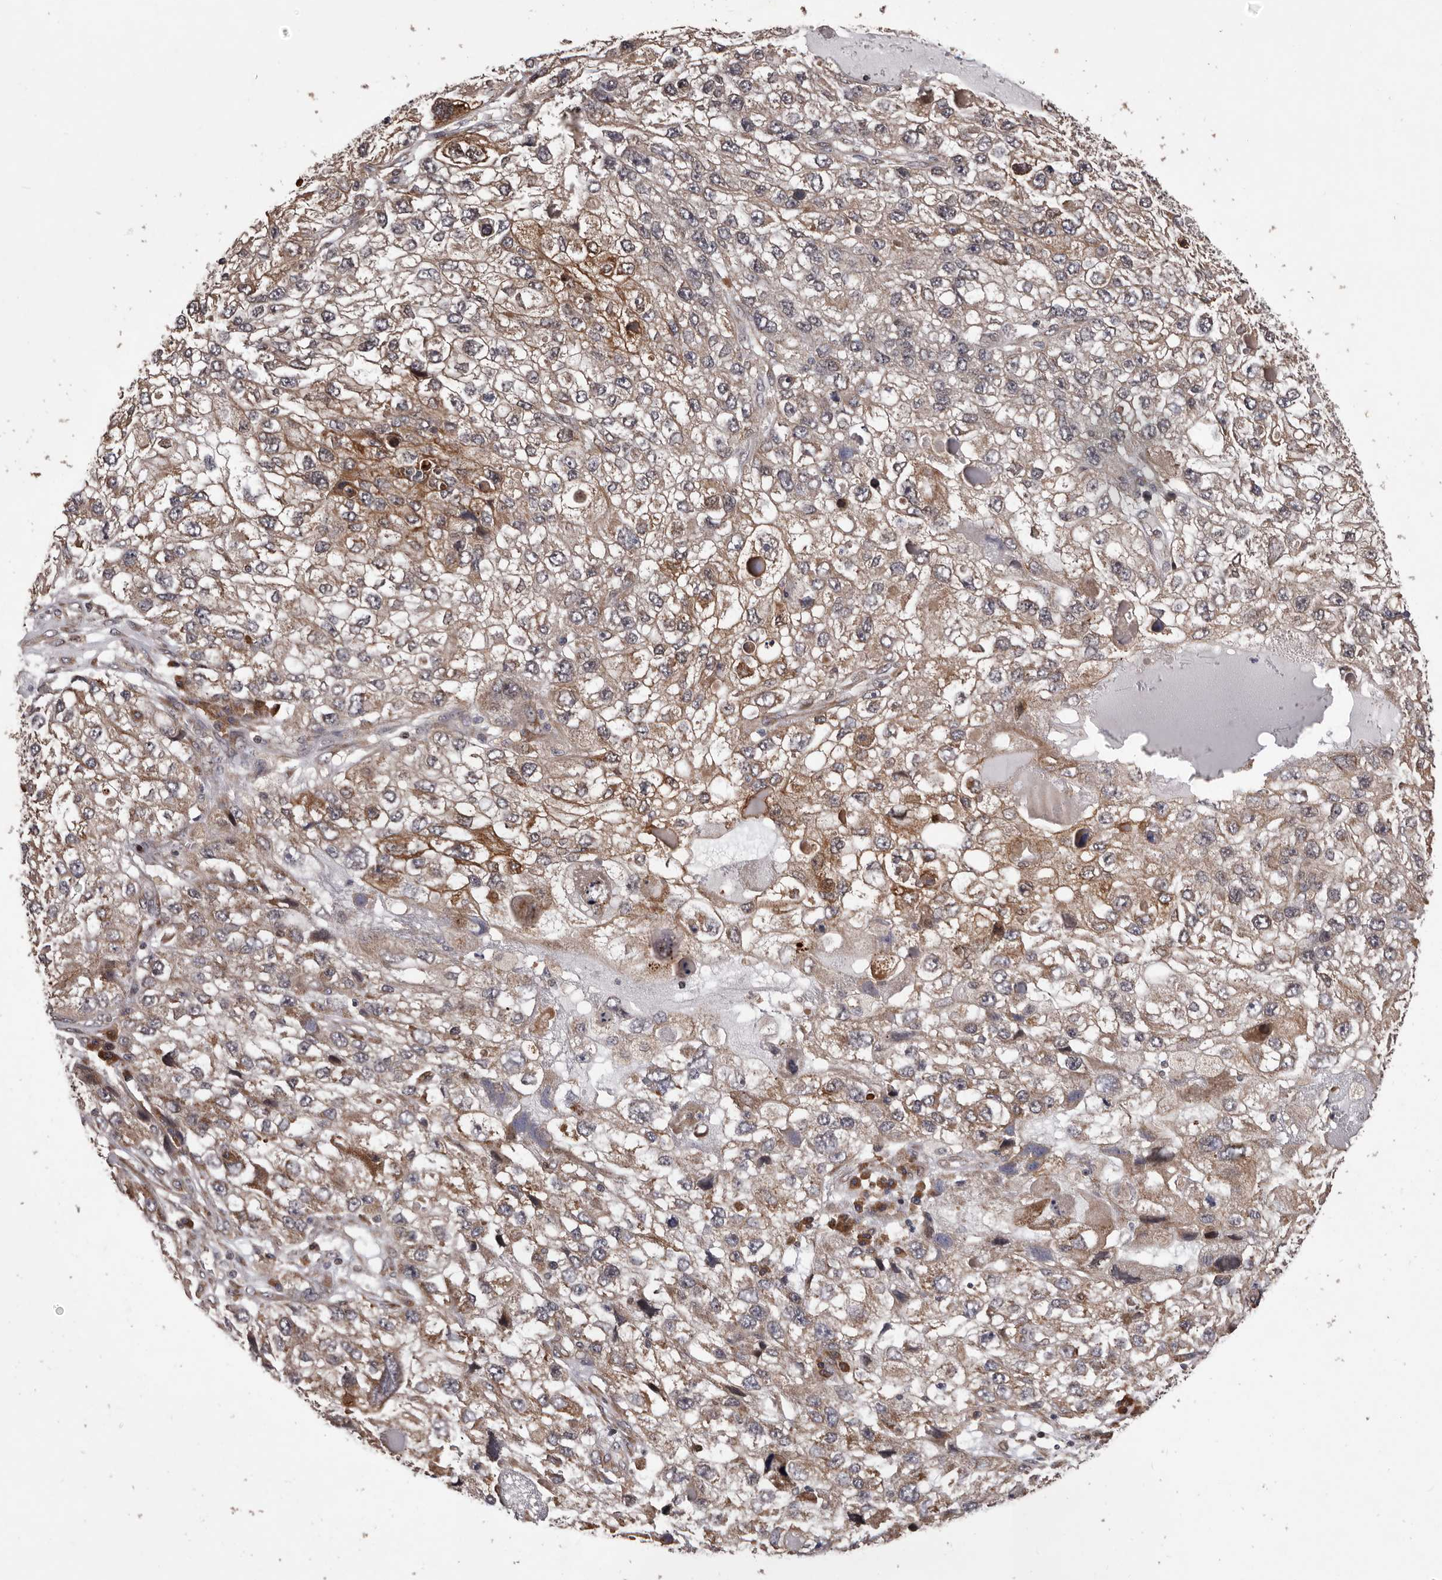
{"staining": {"intensity": "moderate", "quantity": ">75%", "location": "cytoplasmic/membranous"}, "tissue": "endometrial cancer", "cell_type": "Tumor cells", "image_type": "cancer", "snomed": [{"axis": "morphology", "description": "Adenocarcinoma, NOS"}, {"axis": "topography", "description": "Endometrium"}], "caption": "Adenocarcinoma (endometrial) stained with DAB IHC shows medium levels of moderate cytoplasmic/membranous positivity in about >75% of tumor cells. (brown staining indicates protein expression, while blue staining denotes nuclei).", "gene": "GADD45B", "patient": {"sex": "female", "age": 49}}